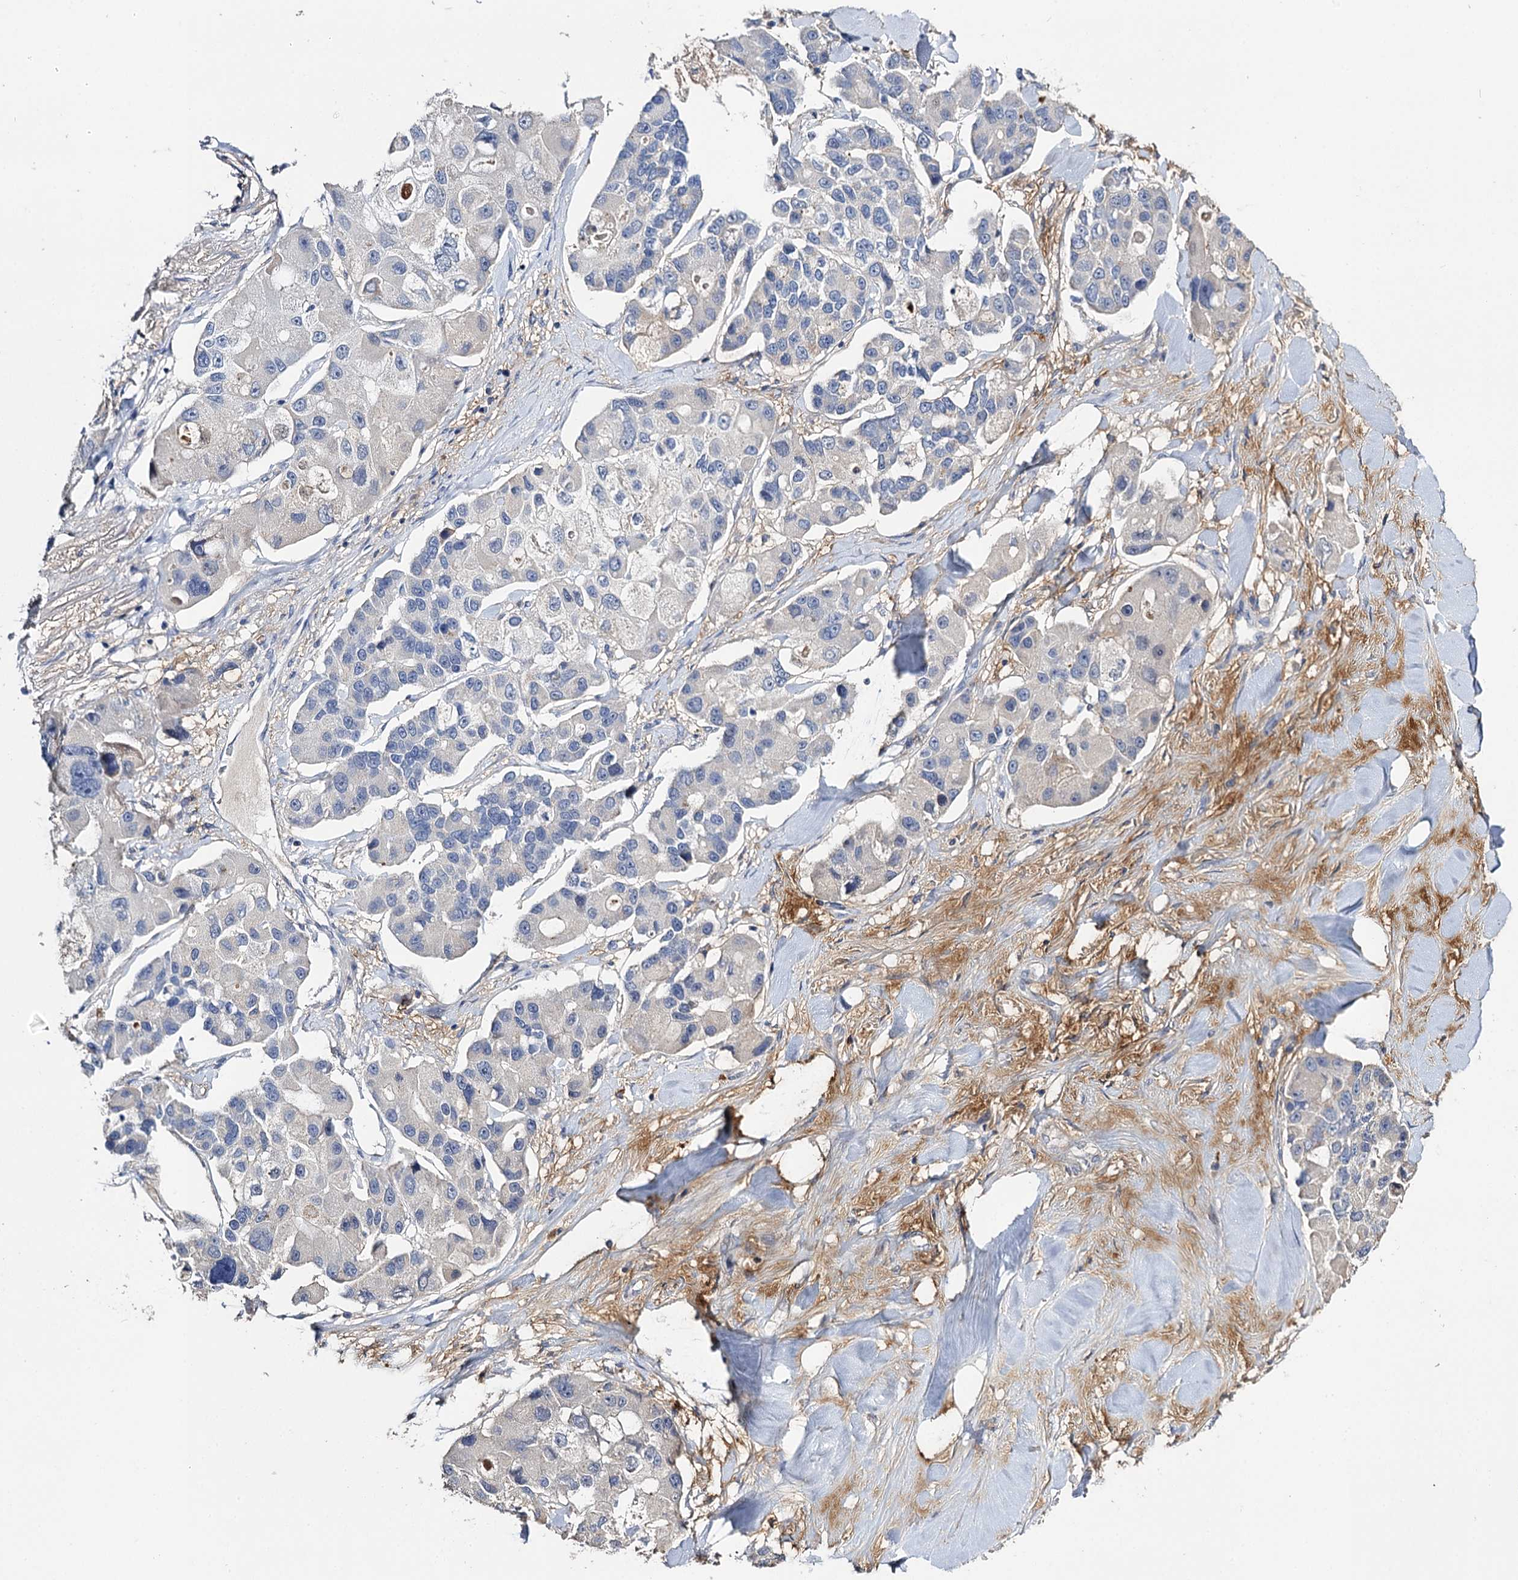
{"staining": {"intensity": "negative", "quantity": "none", "location": "none"}, "tissue": "lung cancer", "cell_type": "Tumor cells", "image_type": "cancer", "snomed": [{"axis": "morphology", "description": "Adenocarcinoma, NOS"}, {"axis": "topography", "description": "Lung"}], "caption": "Micrograph shows no protein positivity in tumor cells of lung adenocarcinoma tissue.", "gene": "DNAH6", "patient": {"sex": "female", "age": 54}}